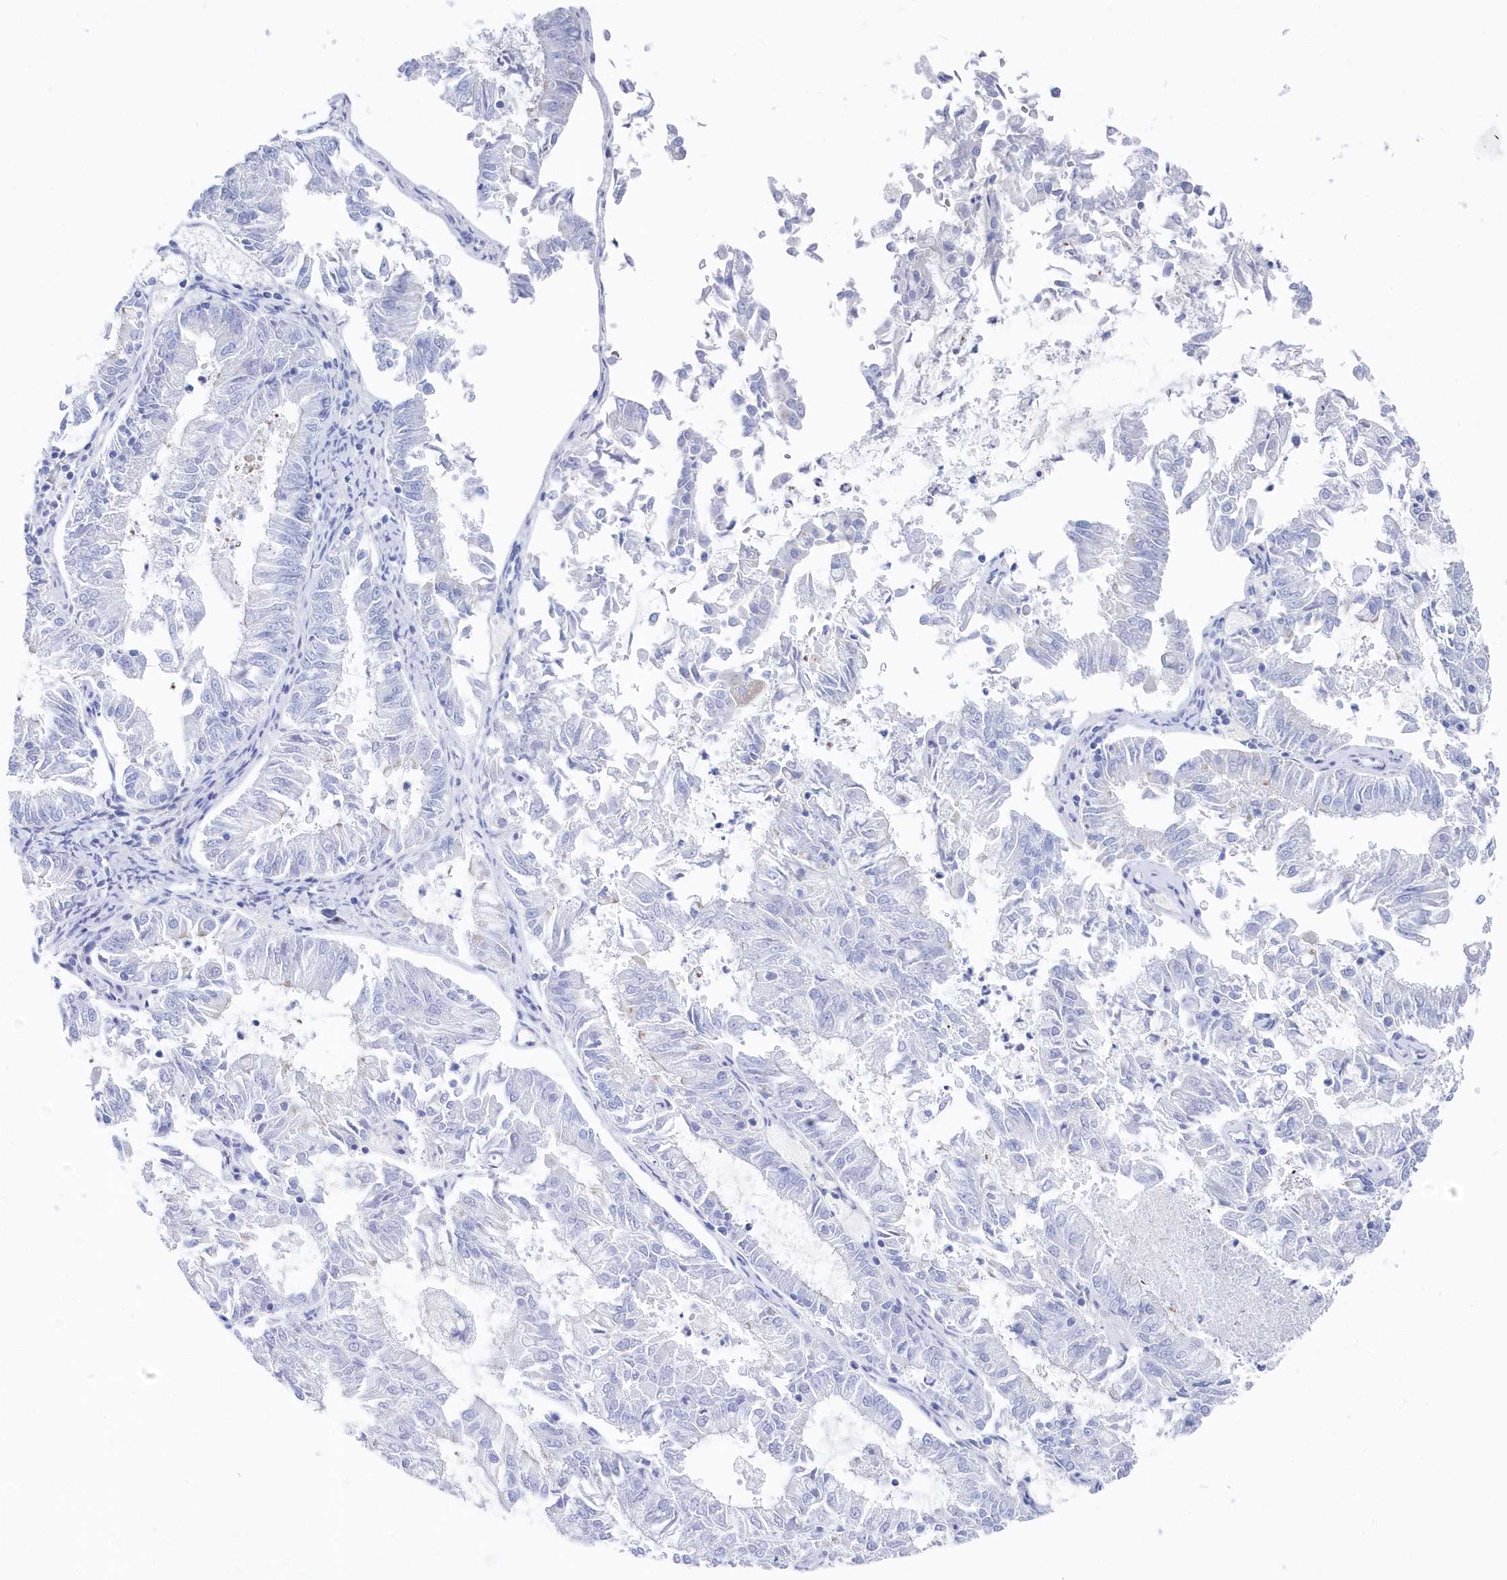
{"staining": {"intensity": "negative", "quantity": "none", "location": "none"}, "tissue": "endometrial cancer", "cell_type": "Tumor cells", "image_type": "cancer", "snomed": [{"axis": "morphology", "description": "Adenocarcinoma, NOS"}, {"axis": "topography", "description": "Endometrium"}], "caption": "This is a histopathology image of IHC staining of endometrial adenocarcinoma, which shows no staining in tumor cells.", "gene": "CSNK1G2", "patient": {"sex": "female", "age": 57}}